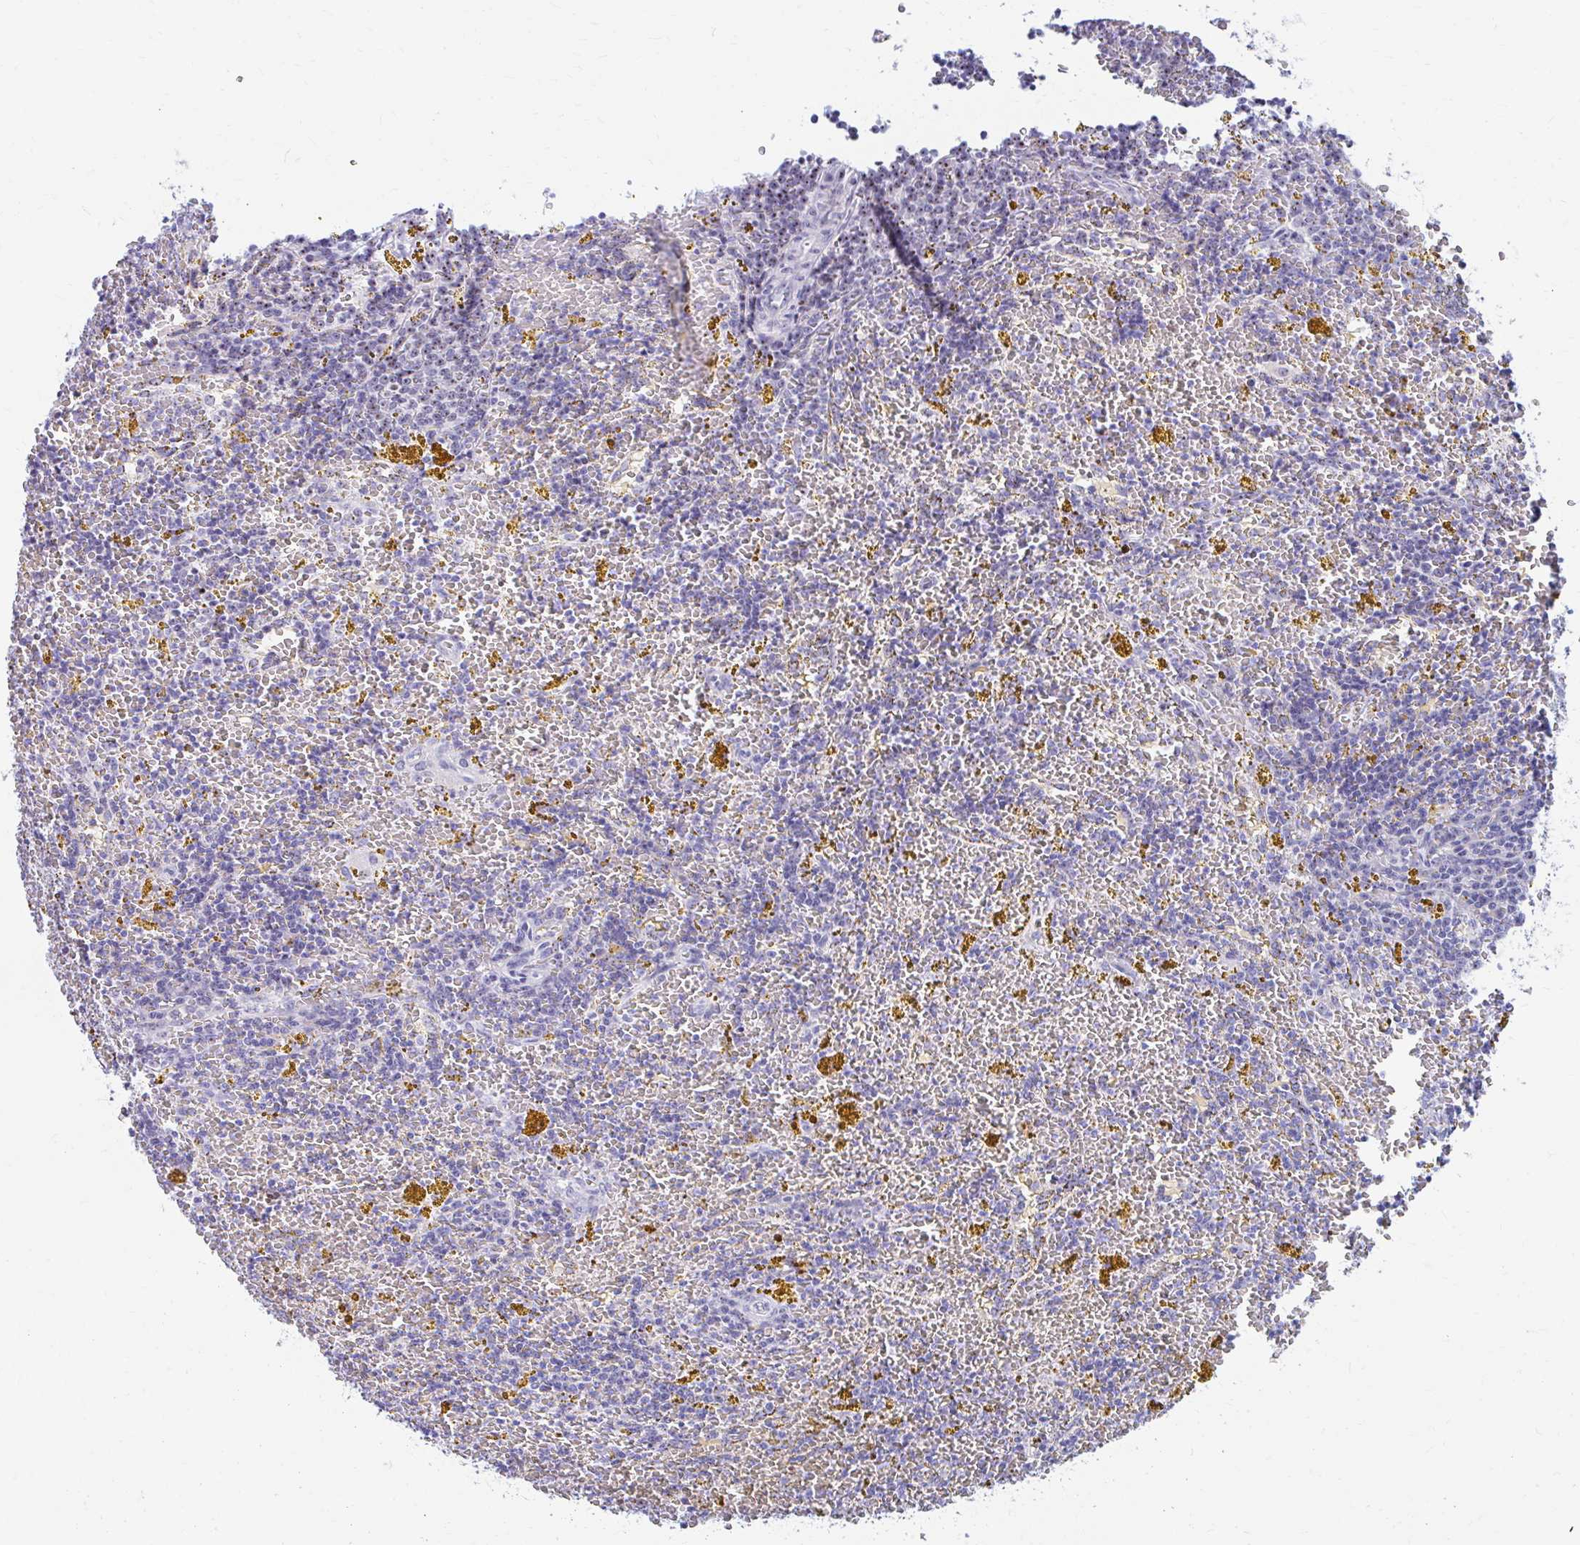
{"staining": {"intensity": "negative", "quantity": "none", "location": "none"}, "tissue": "lymphoma", "cell_type": "Tumor cells", "image_type": "cancer", "snomed": [{"axis": "morphology", "description": "Malignant lymphoma, non-Hodgkin's type, Low grade"}, {"axis": "topography", "description": "Spleen"}, {"axis": "topography", "description": "Lymph node"}], "caption": "The histopathology image reveals no significant staining in tumor cells of lymphoma. (Stains: DAB (3,3'-diaminobenzidine) immunohistochemistry (IHC) with hematoxylin counter stain, Microscopy: brightfield microscopy at high magnification).", "gene": "FTSJ3", "patient": {"sex": "female", "age": 66}}